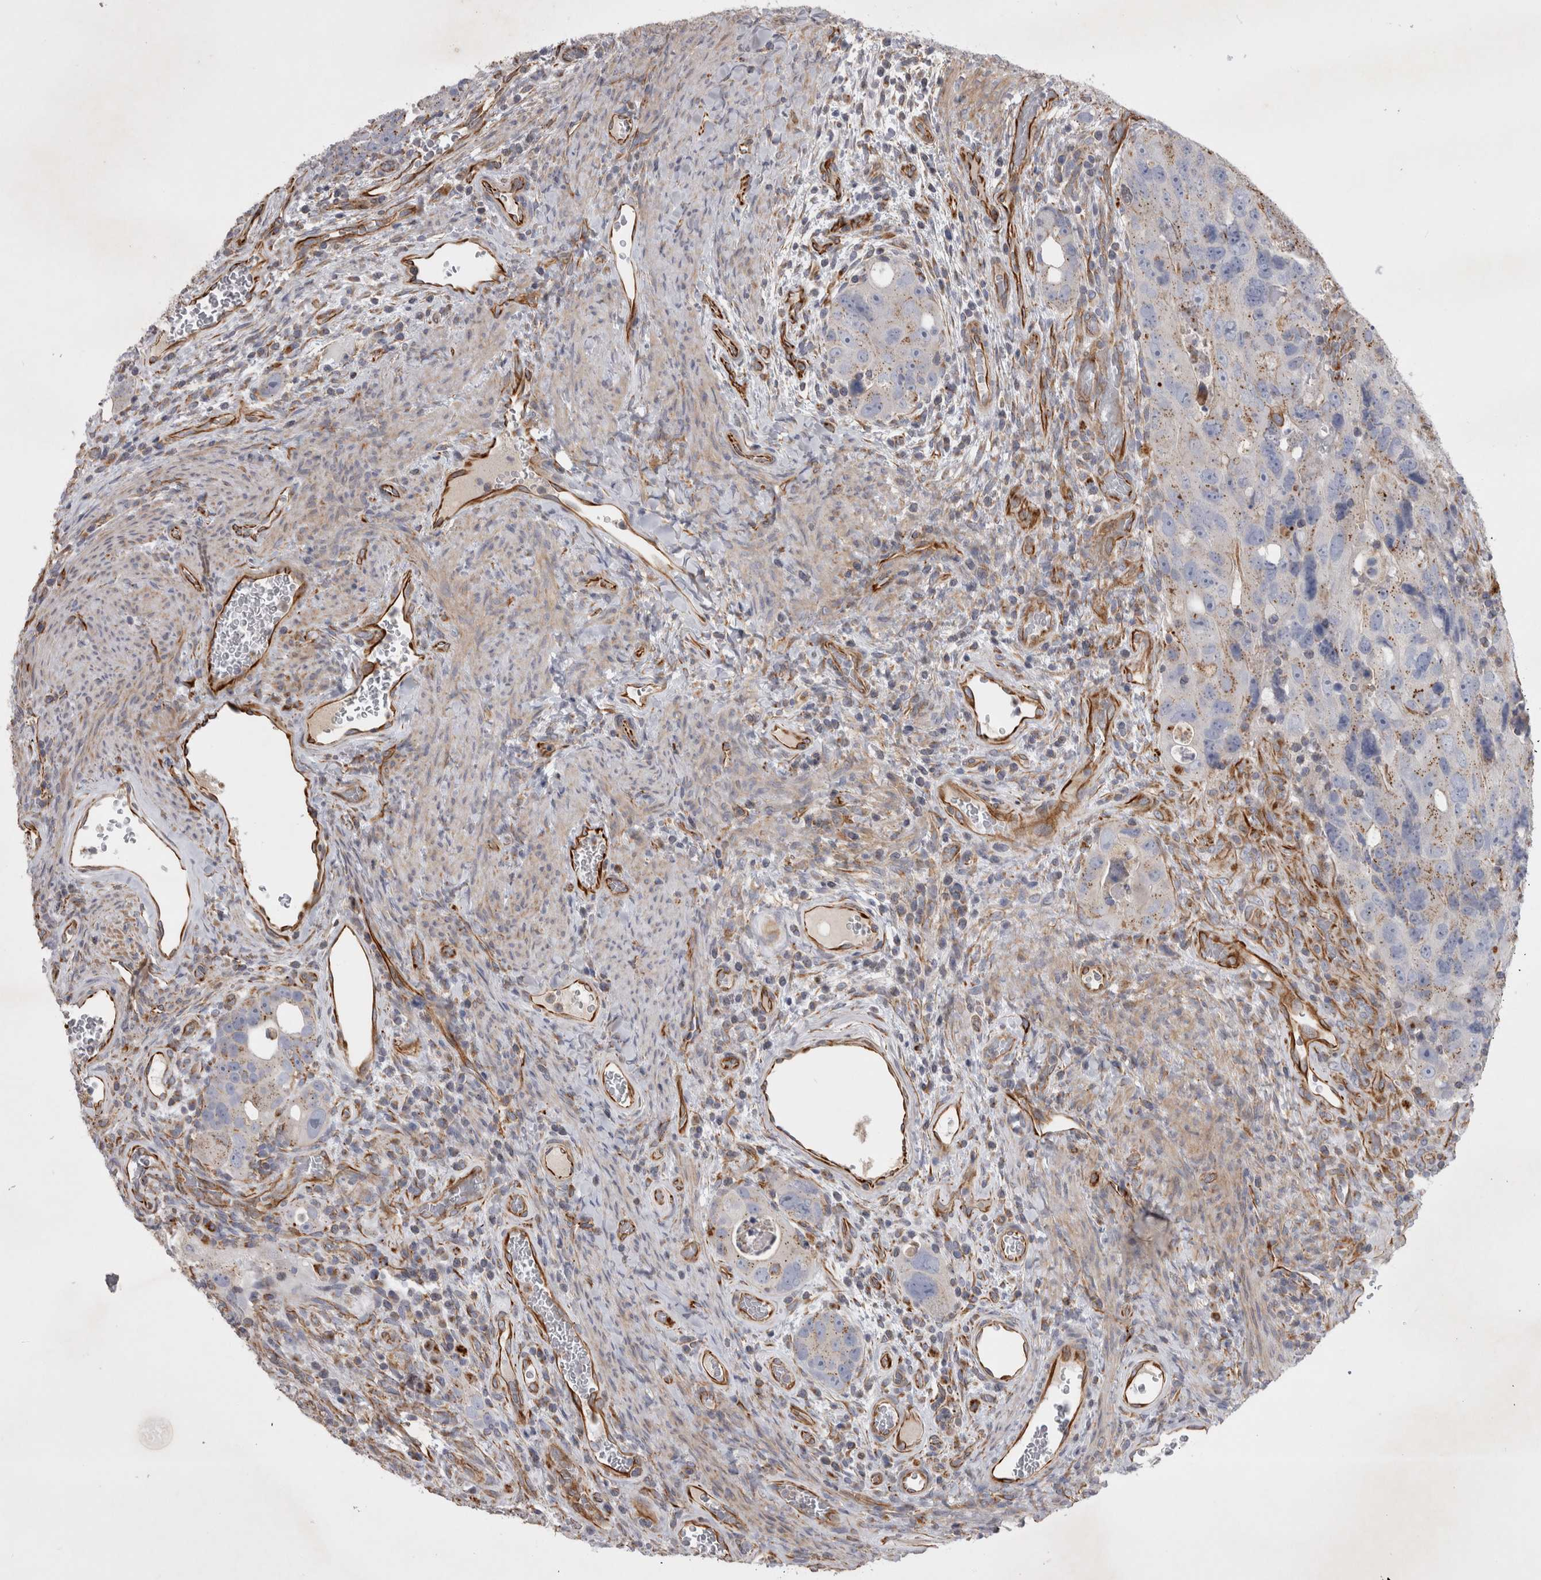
{"staining": {"intensity": "moderate", "quantity": "<25%", "location": "cytoplasmic/membranous"}, "tissue": "colorectal cancer", "cell_type": "Tumor cells", "image_type": "cancer", "snomed": [{"axis": "morphology", "description": "Adenocarcinoma, NOS"}, {"axis": "topography", "description": "Rectum"}], "caption": "Immunohistochemical staining of human colorectal cancer (adenocarcinoma) shows low levels of moderate cytoplasmic/membranous positivity in about <25% of tumor cells.", "gene": "STRADB", "patient": {"sex": "male", "age": 59}}